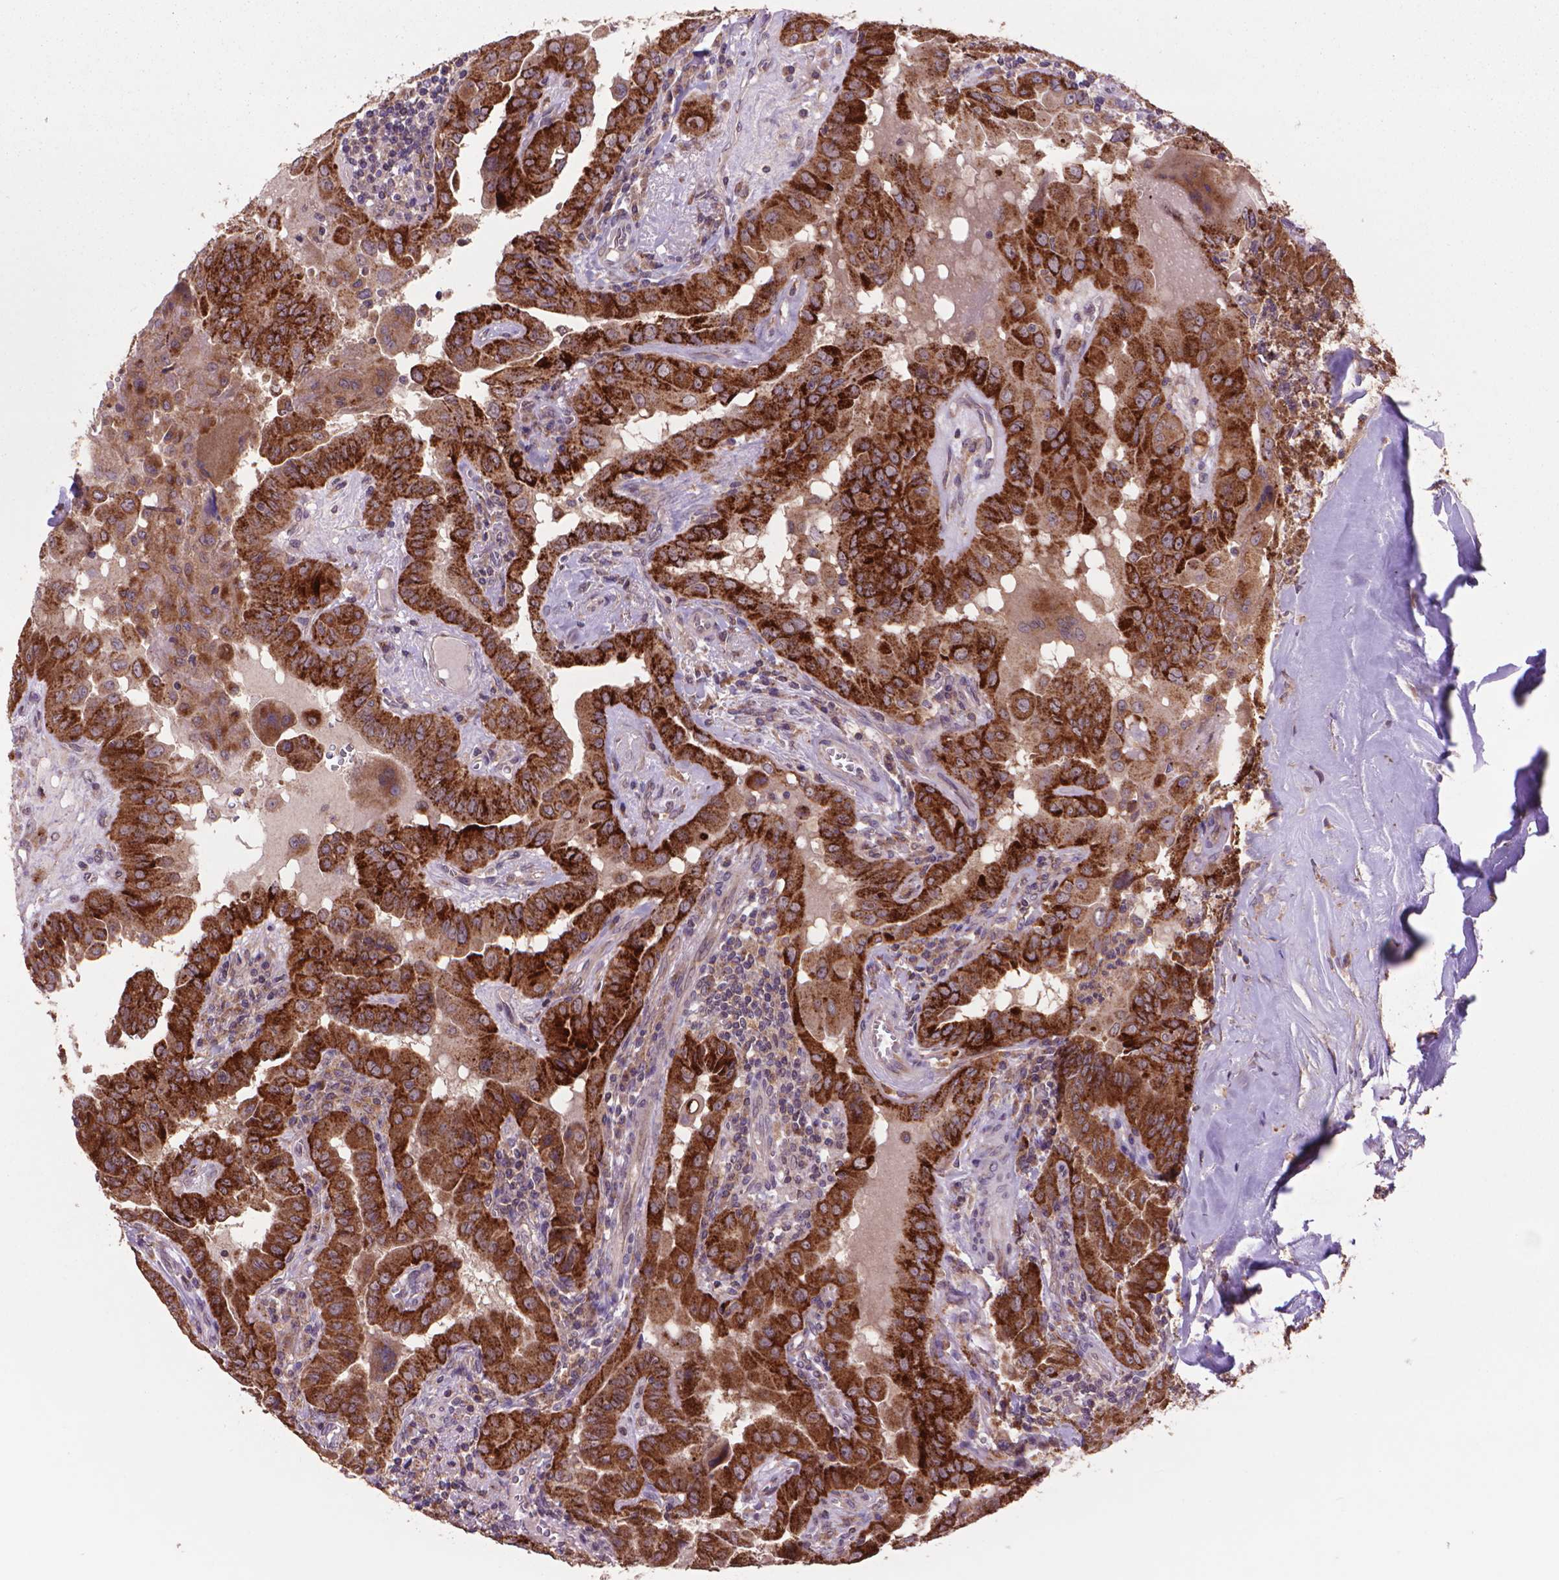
{"staining": {"intensity": "strong", "quantity": ">75%", "location": "cytoplasmic/membranous"}, "tissue": "thyroid cancer", "cell_type": "Tumor cells", "image_type": "cancer", "snomed": [{"axis": "morphology", "description": "Papillary adenocarcinoma, NOS"}, {"axis": "topography", "description": "Thyroid gland"}], "caption": "Immunohistochemistry (IHC) photomicrograph of papillary adenocarcinoma (thyroid) stained for a protein (brown), which displays high levels of strong cytoplasmic/membranous staining in approximately >75% of tumor cells.", "gene": "GLB1", "patient": {"sex": "female", "age": 37}}